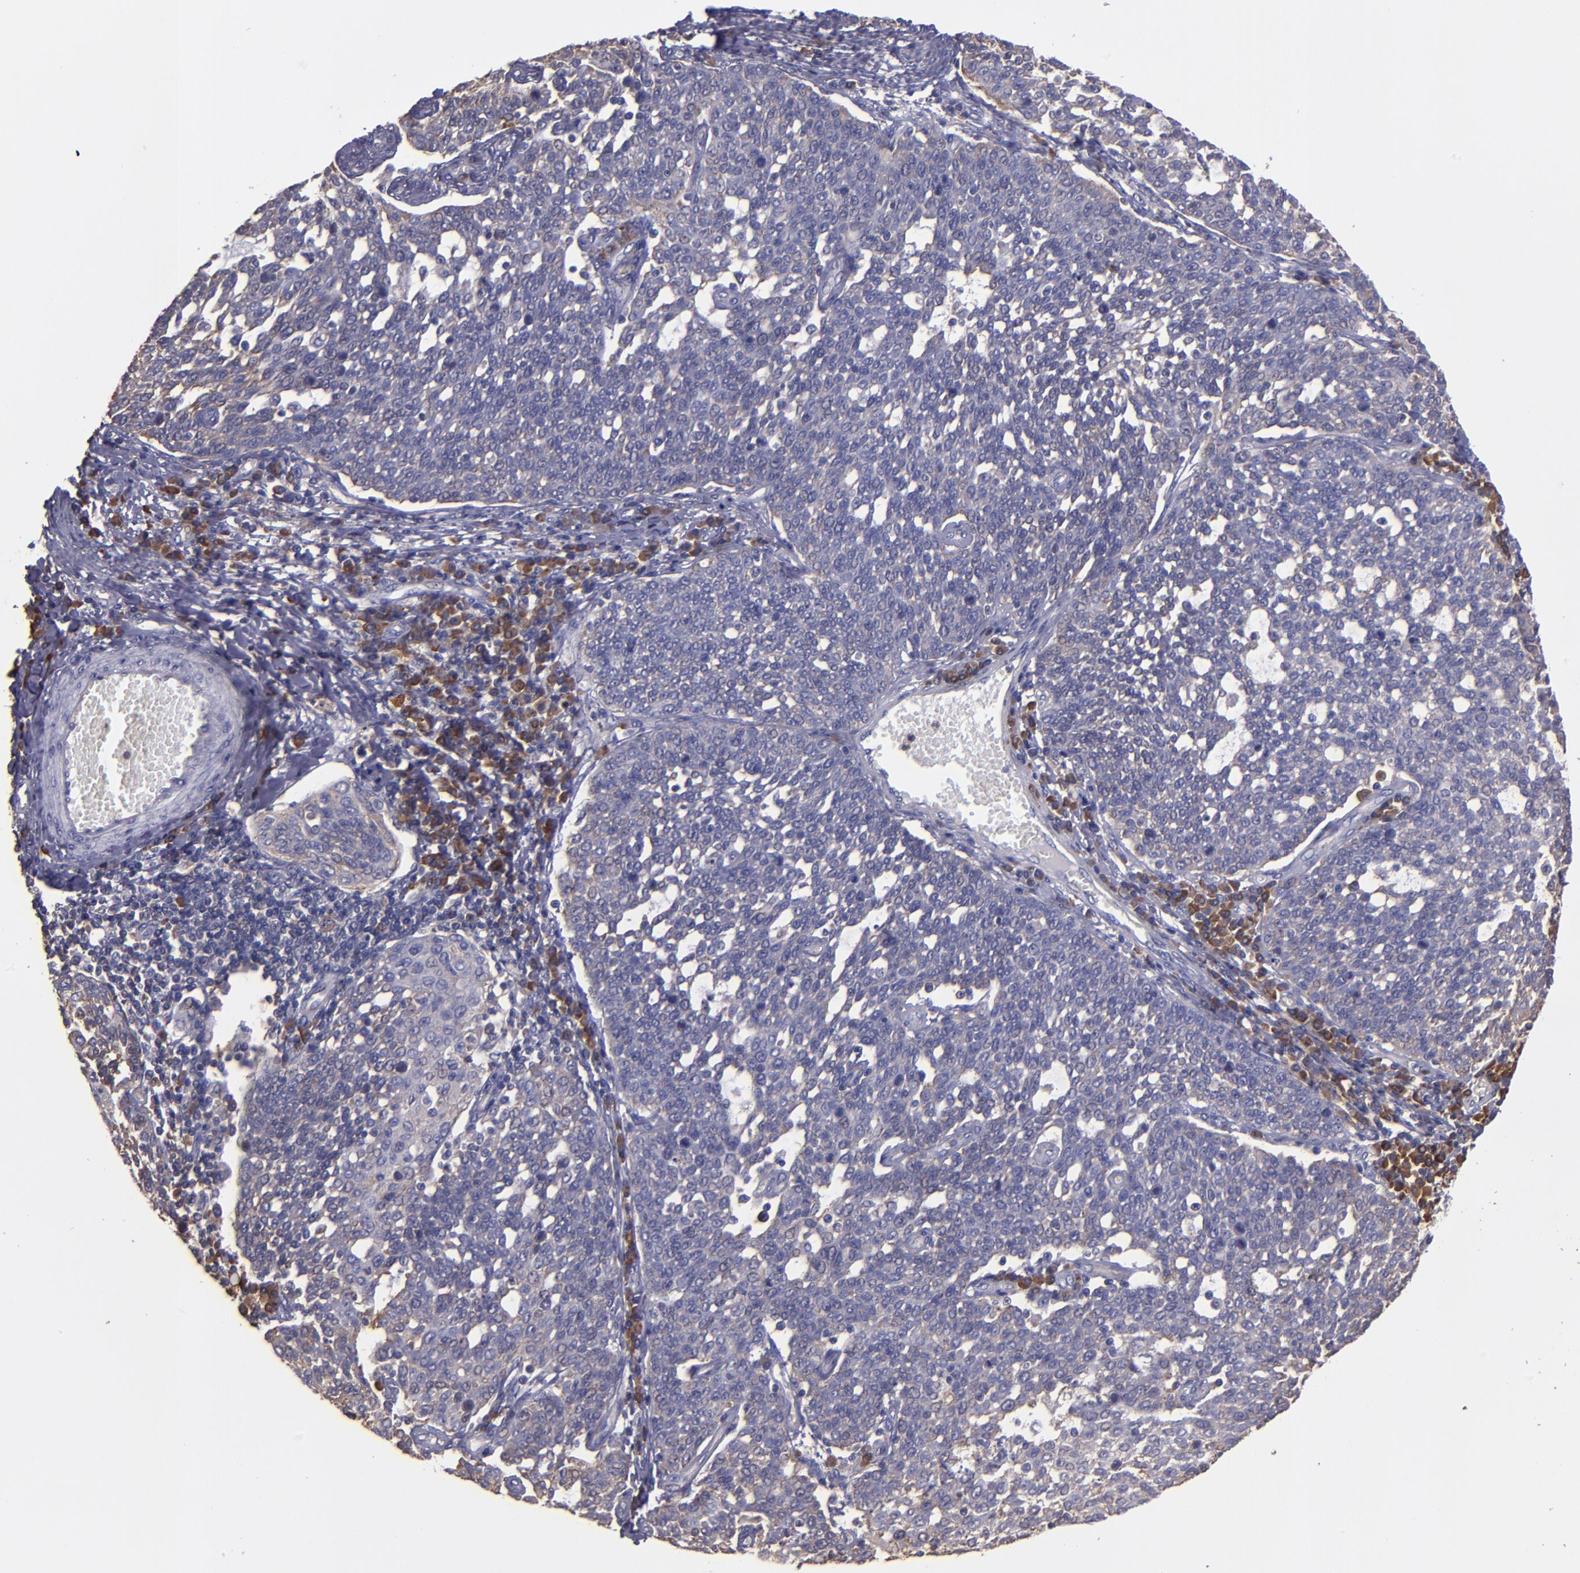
{"staining": {"intensity": "weak", "quantity": "25%-75%", "location": "cytoplasmic/membranous"}, "tissue": "cervical cancer", "cell_type": "Tumor cells", "image_type": "cancer", "snomed": [{"axis": "morphology", "description": "Squamous cell carcinoma, NOS"}, {"axis": "topography", "description": "Cervix"}], "caption": "Weak cytoplasmic/membranous expression is present in about 25%-75% of tumor cells in cervical cancer.", "gene": "CARS1", "patient": {"sex": "female", "age": 34}}